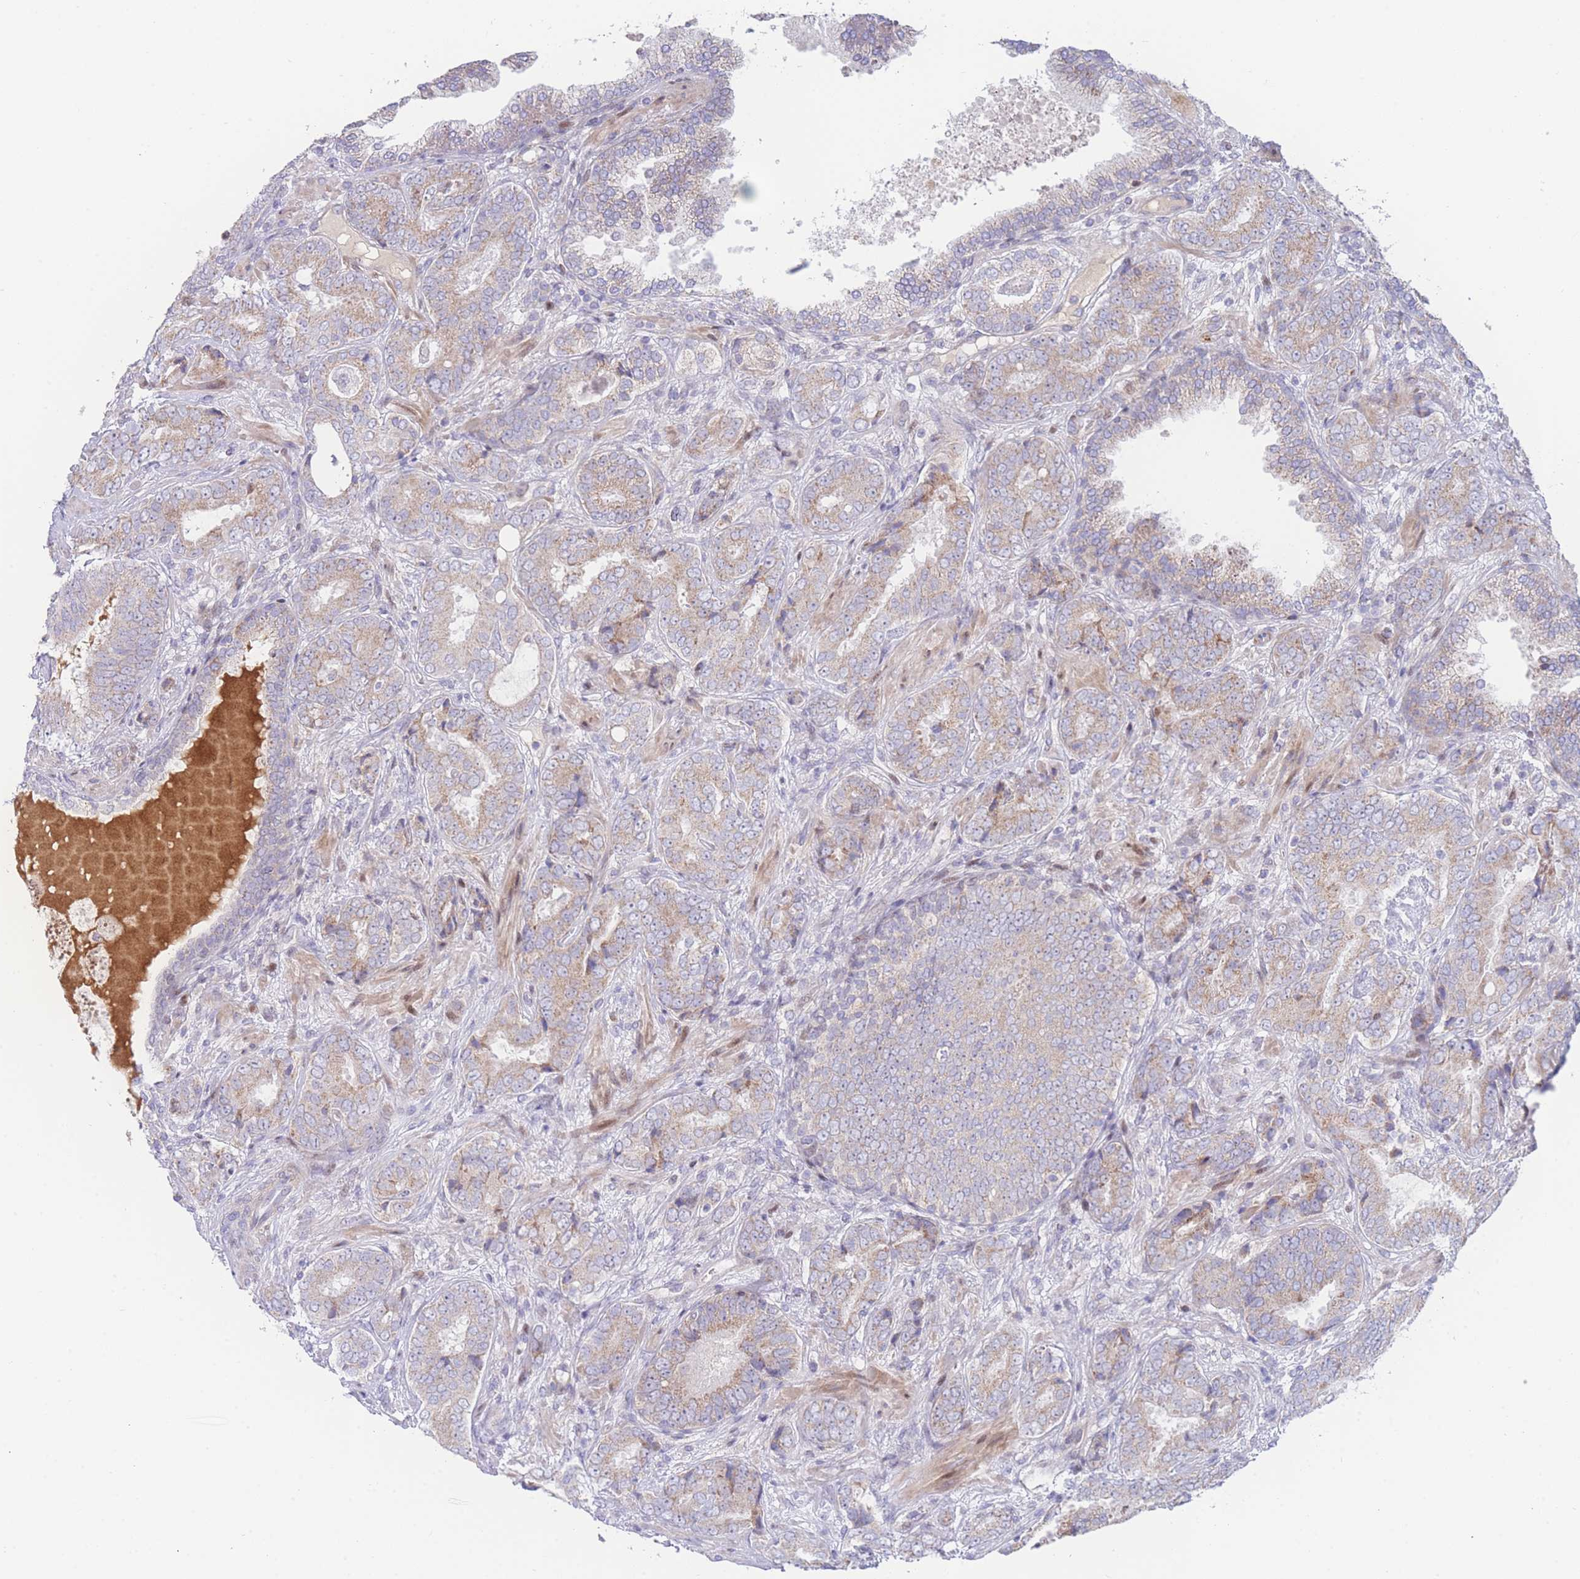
{"staining": {"intensity": "weak", "quantity": "25%-75%", "location": "cytoplasmic/membranous"}, "tissue": "prostate cancer", "cell_type": "Tumor cells", "image_type": "cancer", "snomed": [{"axis": "morphology", "description": "Adenocarcinoma, High grade"}, {"axis": "topography", "description": "Prostate"}], "caption": "Prostate cancer was stained to show a protein in brown. There is low levels of weak cytoplasmic/membranous staining in about 25%-75% of tumor cells.", "gene": "GPAM", "patient": {"sex": "male", "age": 71}}